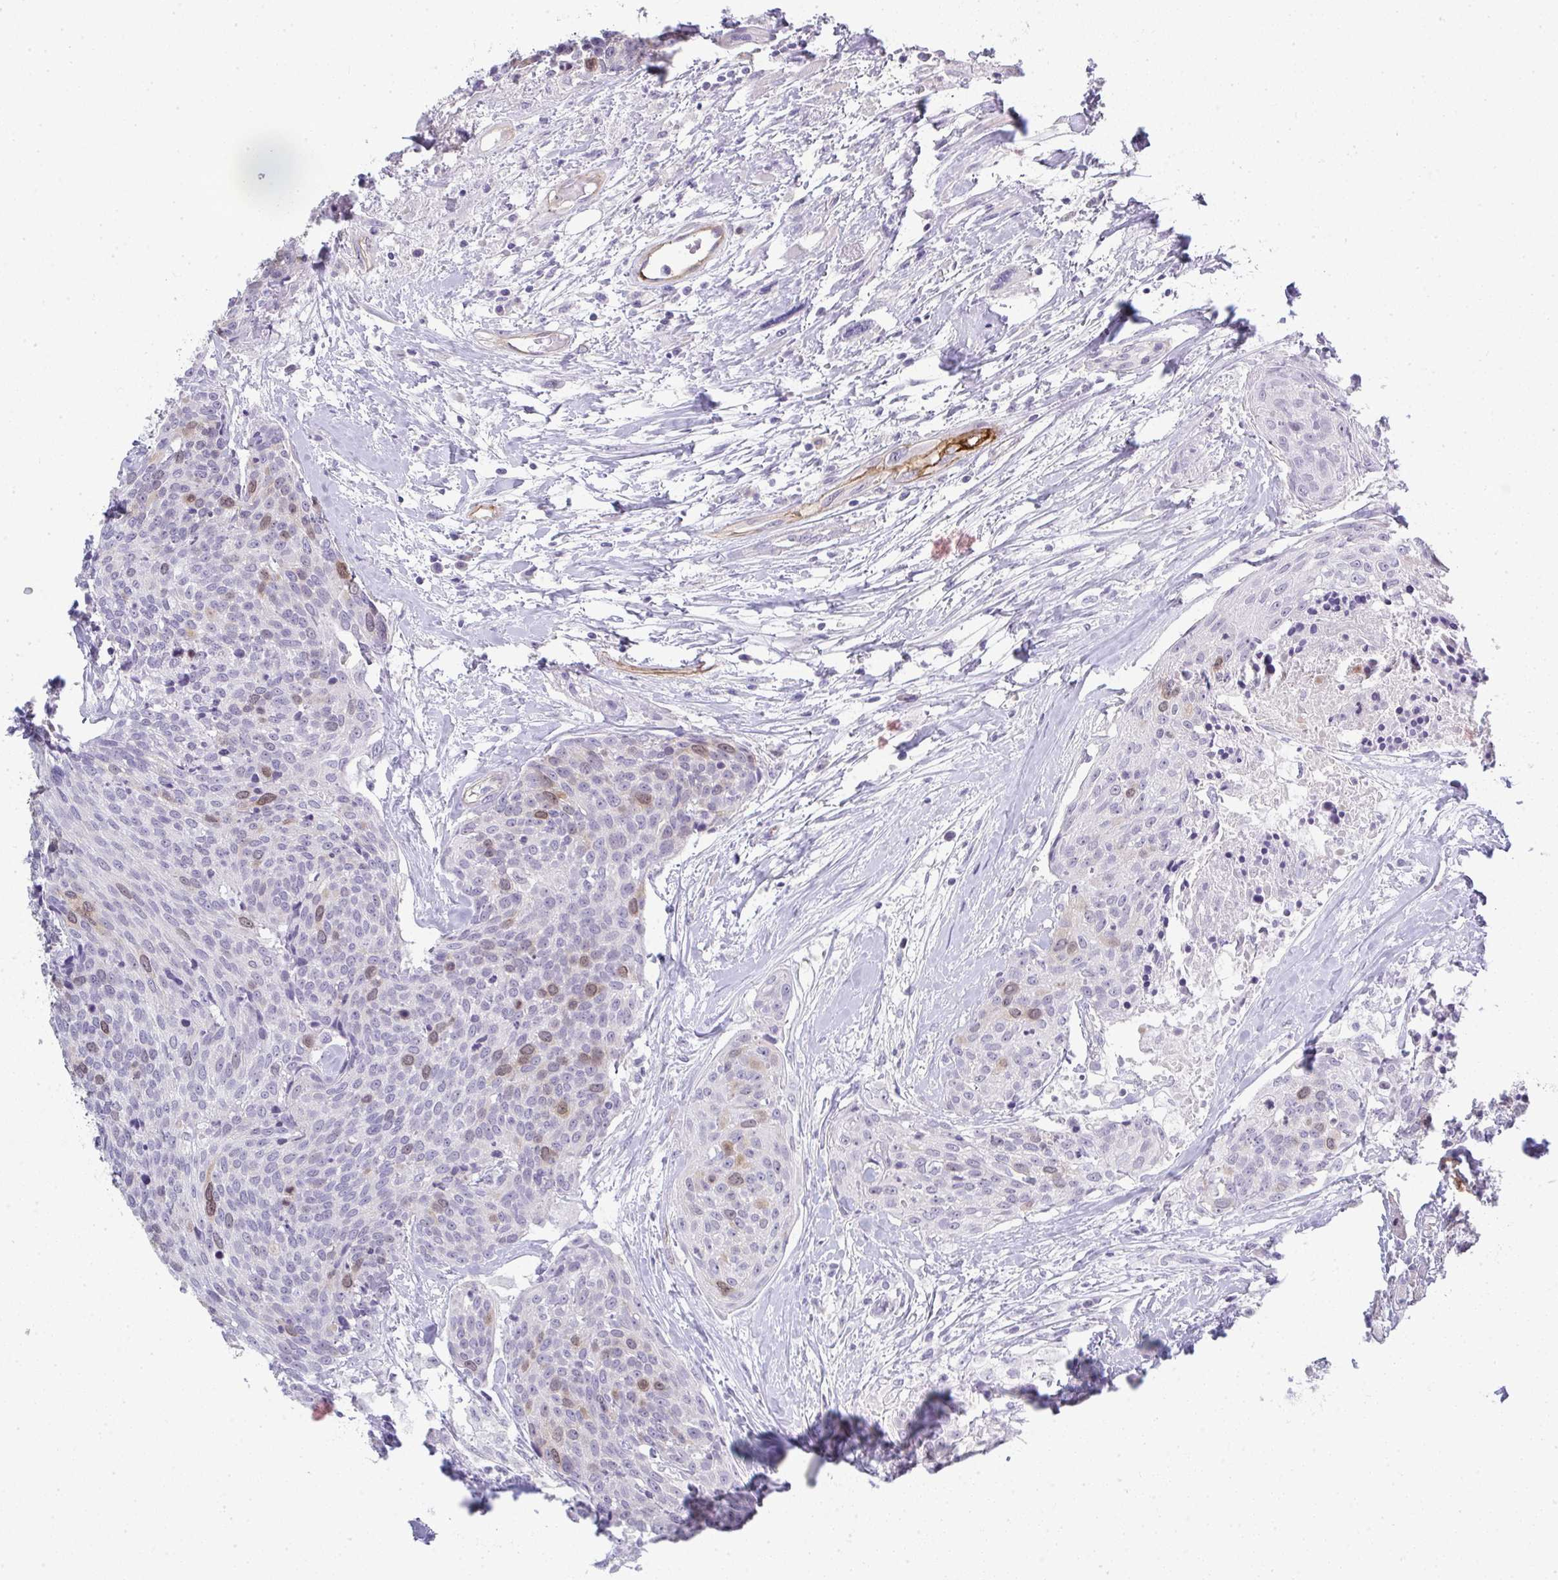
{"staining": {"intensity": "weak", "quantity": "<25%", "location": "nuclear"}, "tissue": "head and neck cancer", "cell_type": "Tumor cells", "image_type": "cancer", "snomed": [{"axis": "morphology", "description": "Squamous cell carcinoma, NOS"}, {"axis": "topography", "description": "Oral tissue"}, {"axis": "topography", "description": "Head-Neck"}], "caption": "The histopathology image demonstrates no staining of tumor cells in head and neck cancer.", "gene": "UBE2S", "patient": {"sex": "male", "age": 64}}